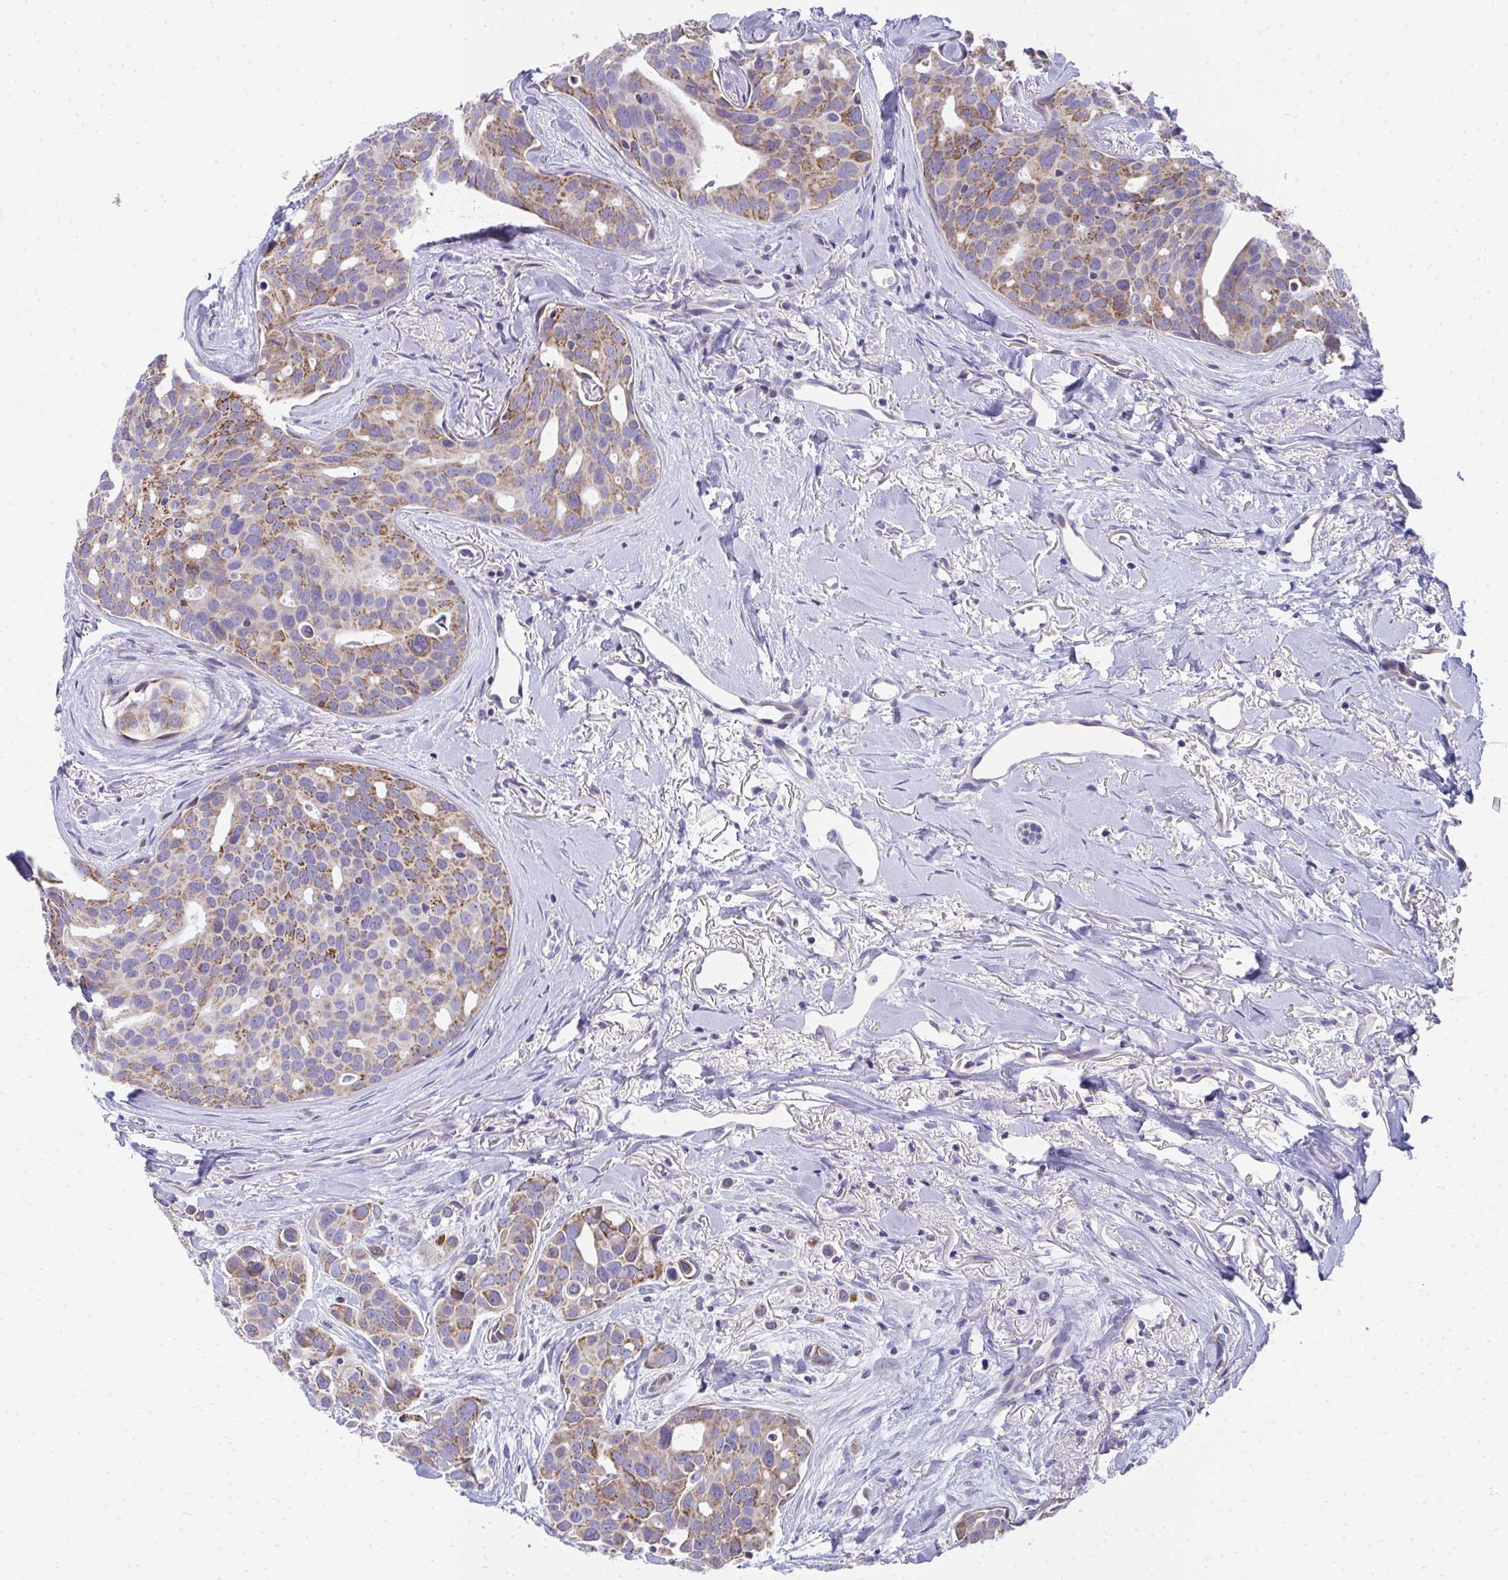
{"staining": {"intensity": "moderate", "quantity": ">75%", "location": "cytoplasmic/membranous"}, "tissue": "breast cancer", "cell_type": "Tumor cells", "image_type": "cancer", "snomed": [{"axis": "morphology", "description": "Duct carcinoma"}, {"axis": "topography", "description": "Breast"}], "caption": "Human breast infiltrating ductal carcinoma stained for a protein (brown) exhibits moderate cytoplasmic/membranous positive expression in about >75% of tumor cells.", "gene": "IL37", "patient": {"sex": "female", "age": 54}}